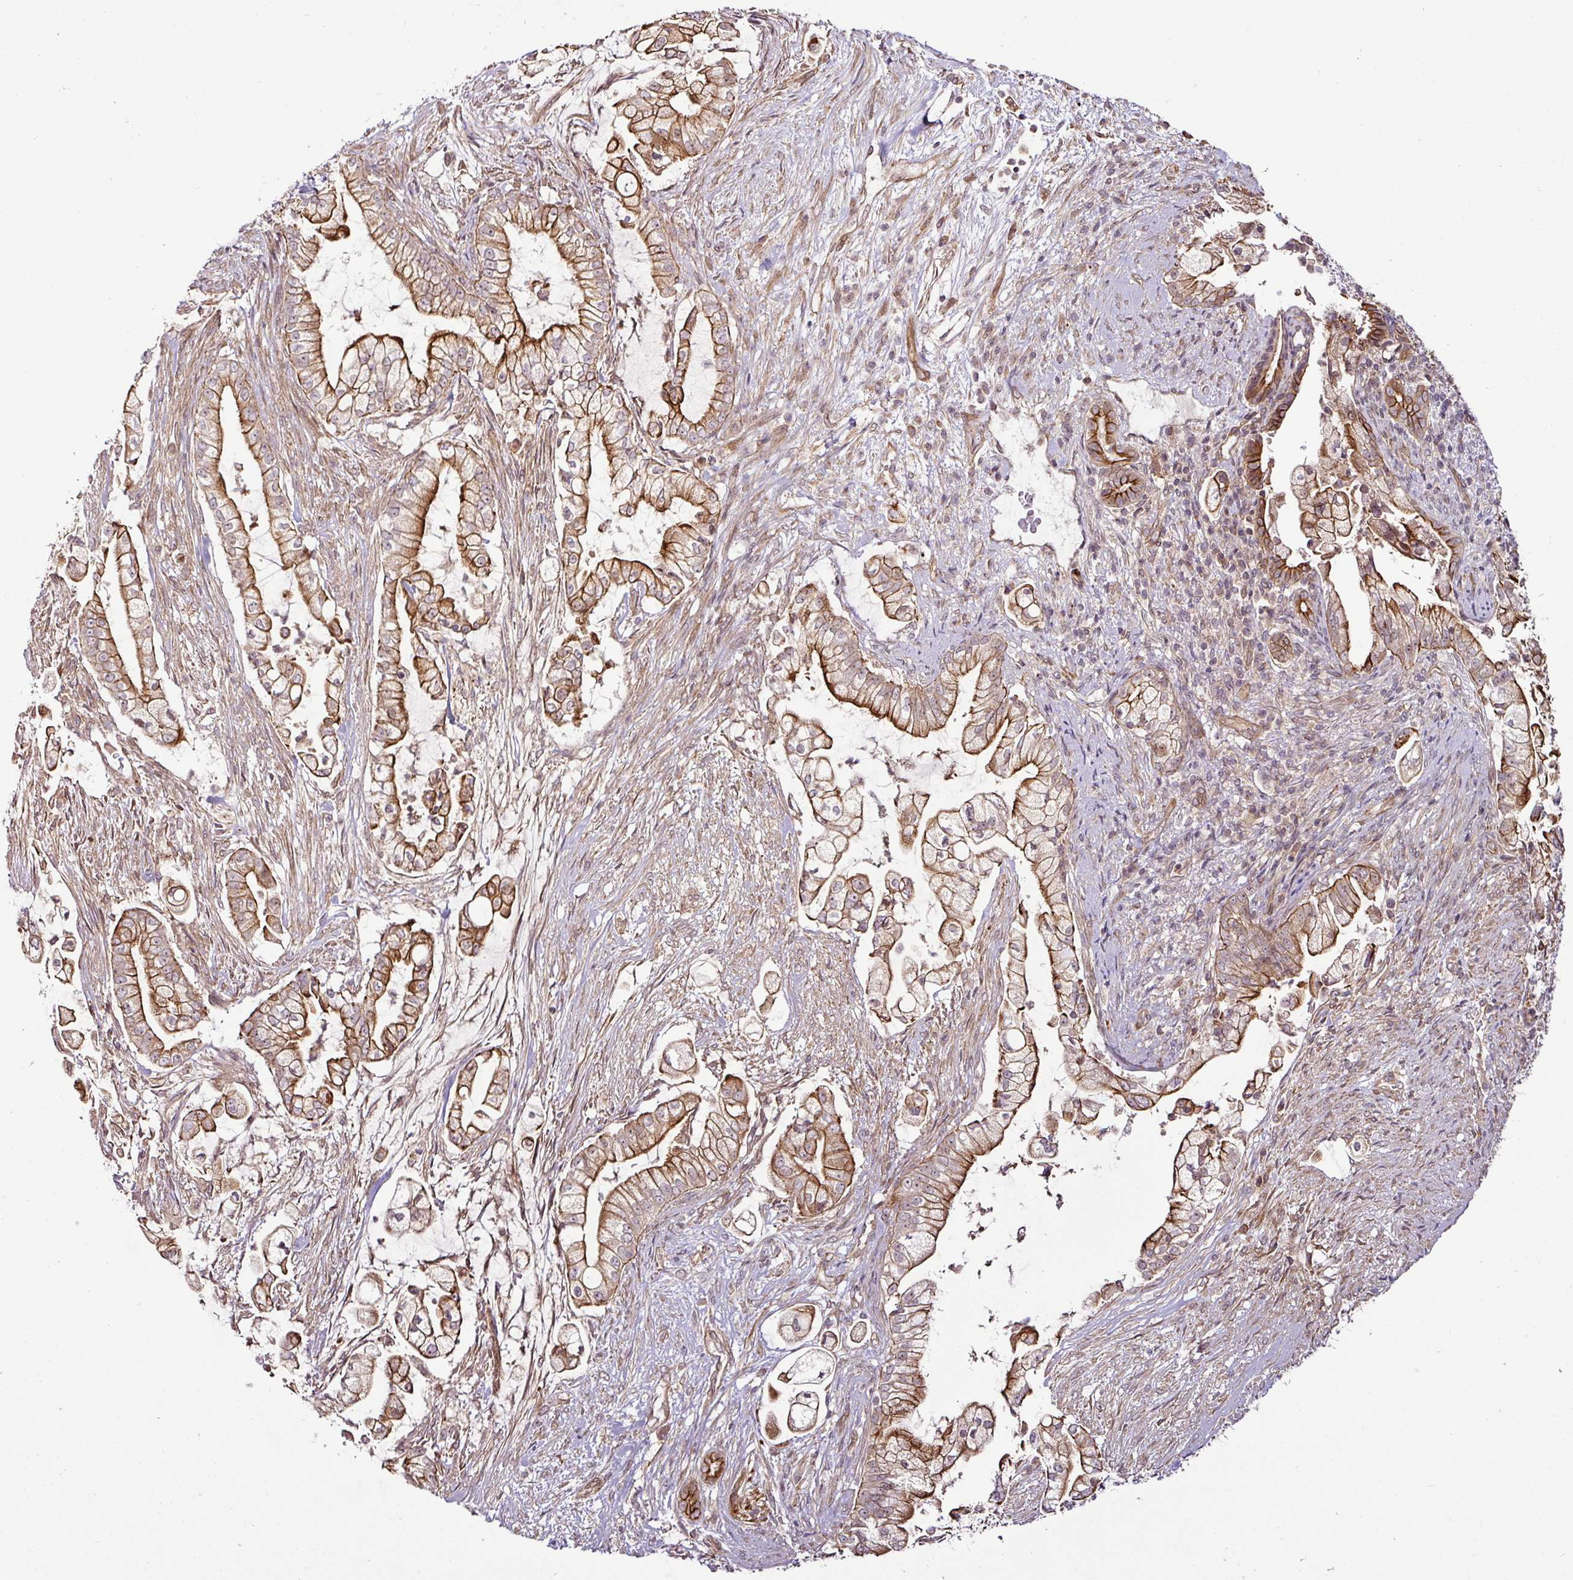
{"staining": {"intensity": "strong", "quantity": ">75%", "location": "cytoplasmic/membranous"}, "tissue": "pancreatic cancer", "cell_type": "Tumor cells", "image_type": "cancer", "snomed": [{"axis": "morphology", "description": "Adenocarcinoma, NOS"}, {"axis": "topography", "description": "Pancreas"}], "caption": "Strong cytoplasmic/membranous expression for a protein is appreciated in approximately >75% of tumor cells of pancreatic cancer (adenocarcinoma) using immunohistochemistry (IHC).", "gene": "DCAF13", "patient": {"sex": "female", "age": 69}}